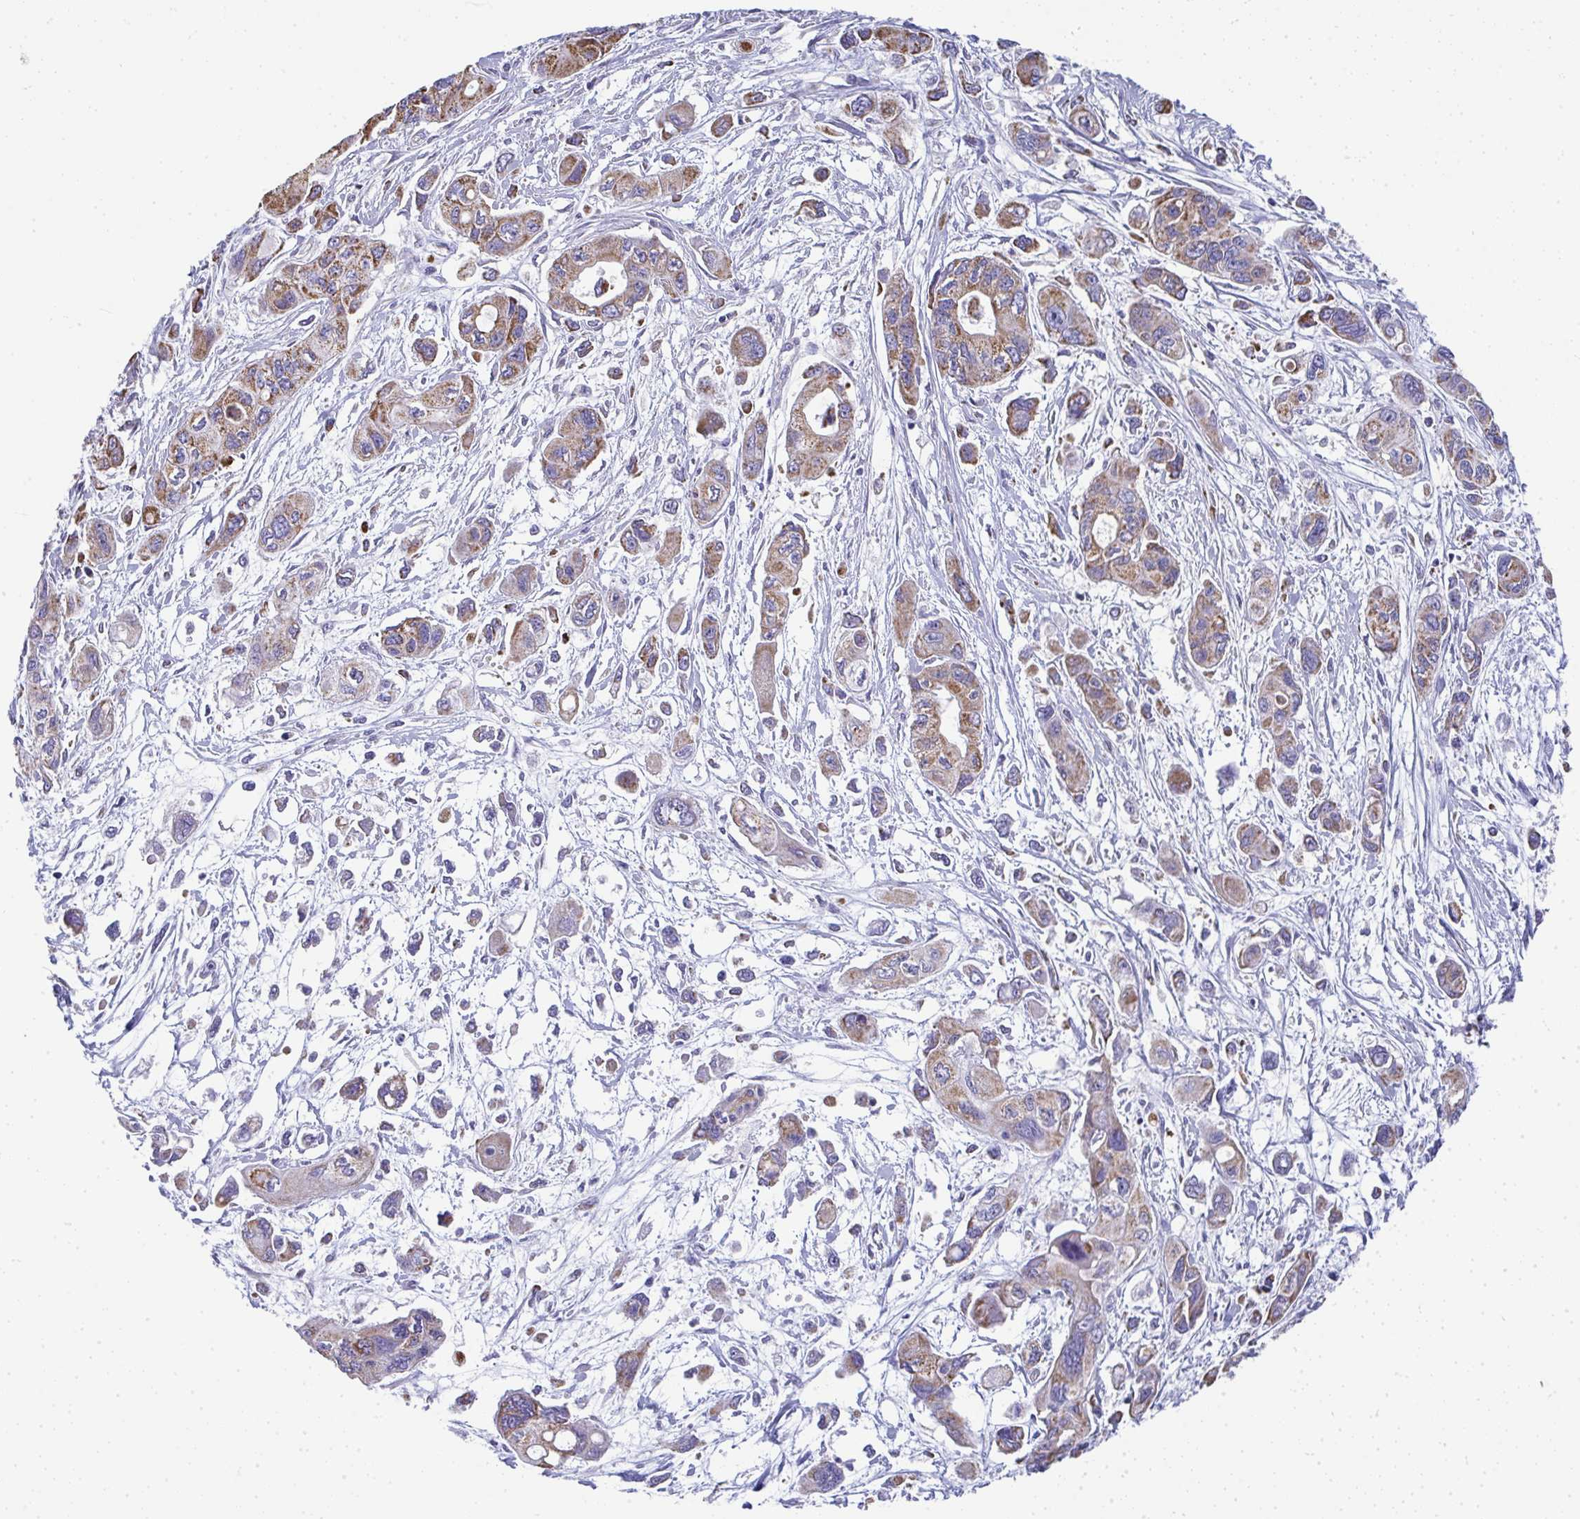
{"staining": {"intensity": "moderate", "quantity": ">75%", "location": "cytoplasmic/membranous"}, "tissue": "pancreatic cancer", "cell_type": "Tumor cells", "image_type": "cancer", "snomed": [{"axis": "morphology", "description": "Adenocarcinoma, NOS"}, {"axis": "topography", "description": "Pancreas"}], "caption": "Immunohistochemical staining of adenocarcinoma (pancreatic) exhibits medium levels of moderate cytoplasmic/membranous protein staining in about >75% of tumor cells.", "gene": "SLC6A1", "patient": {"sex": "female", "age": 47}}